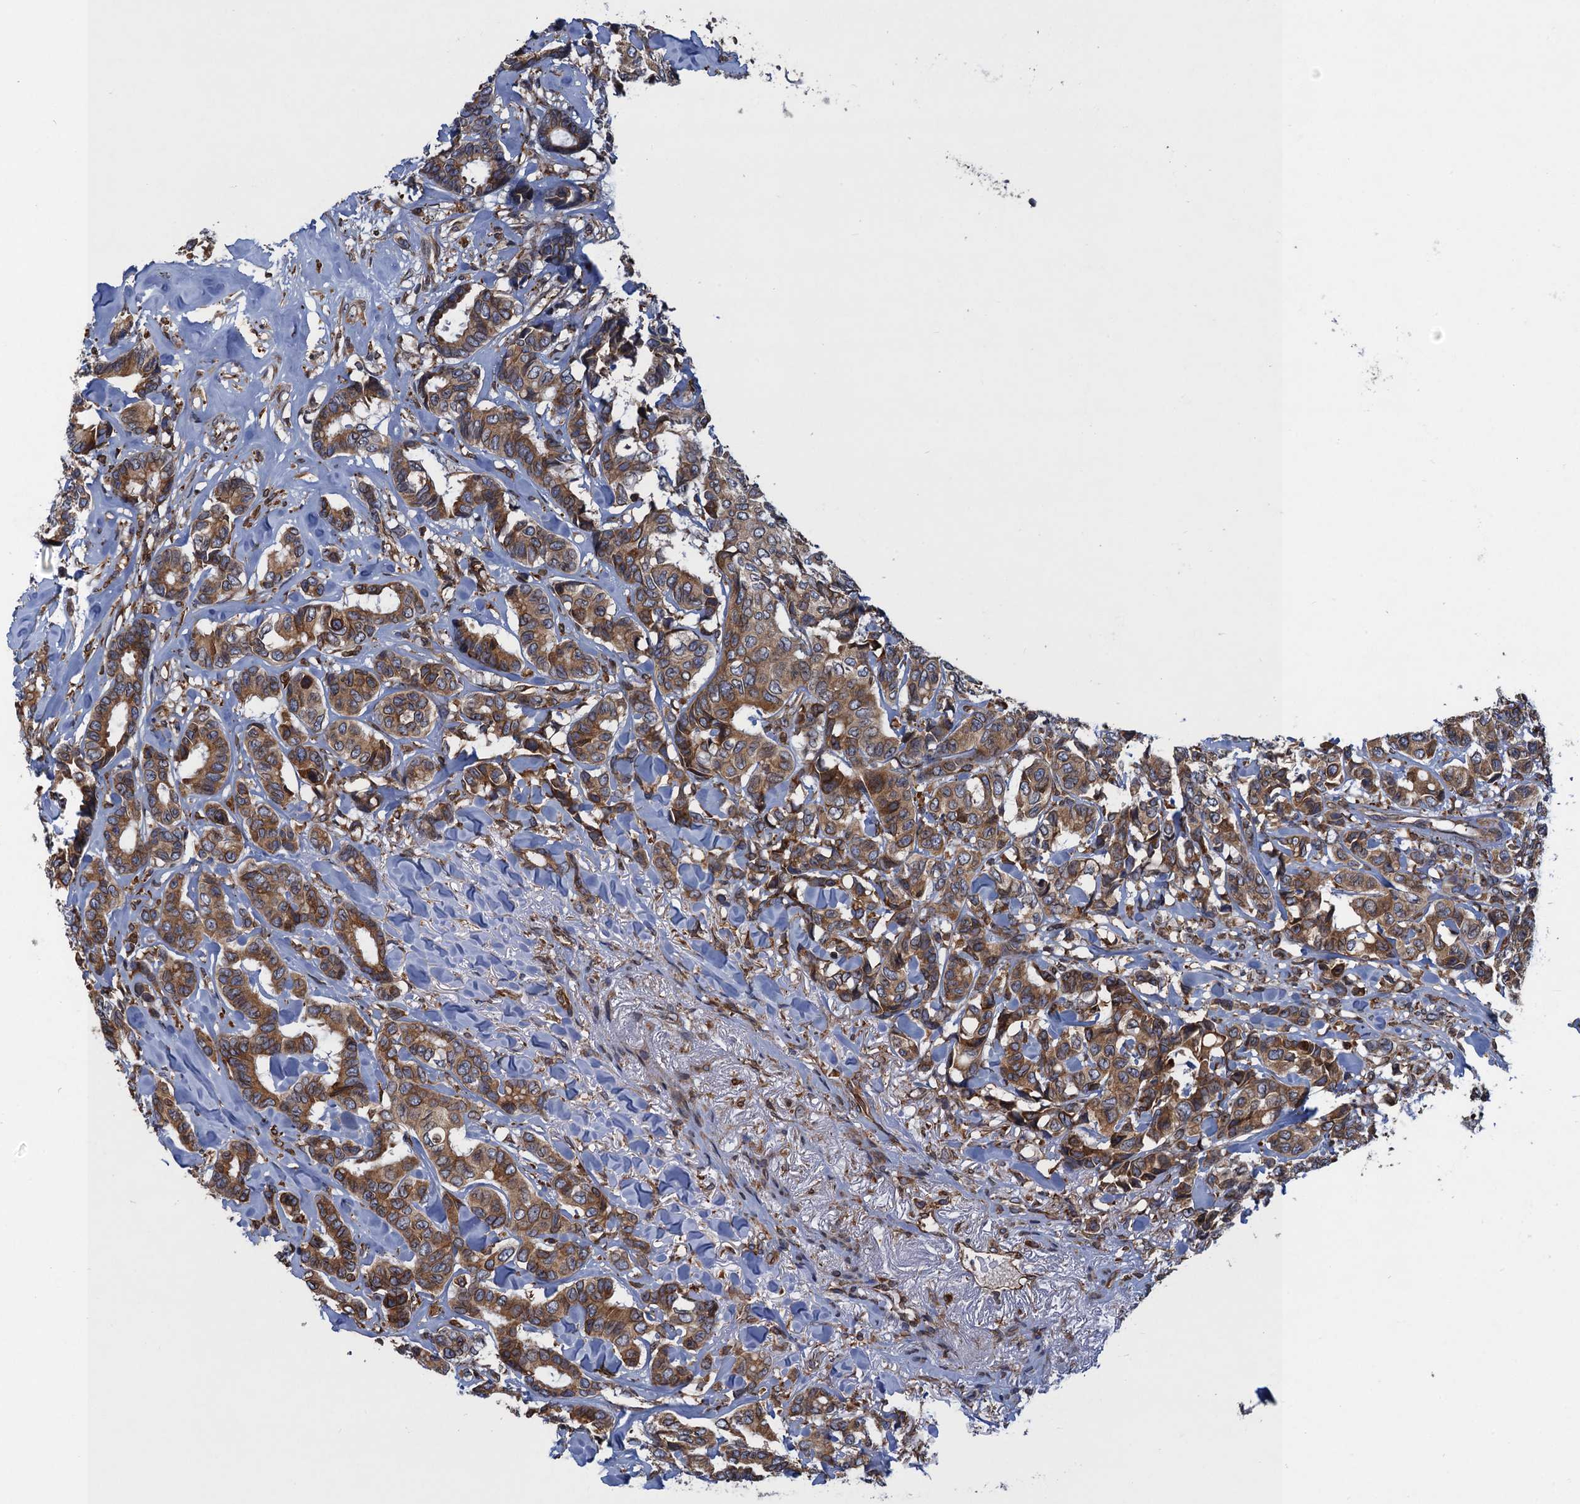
{"staining": {"intensity": "moderate", "quantity": ">75%", "location": "cytoplasmic/membranous"}, "tissue": "breast cancer", "cell_type": "Tumor cells", "image_type": "cancer", "snomed": [{"axis": "morphology", "description": "Duct carcinoma"}, {"axis": "topography", "description": "Breast"}], "caption": "Approximately >75% of tumor cells in human invasive ductal carcinoma (breast) show moderate cytoplasmic/membranous protein staining as visualized by brown immunohistochemical staining.", "gene": "ARMC5", "patient": {"sex": "female", "age": 87}}